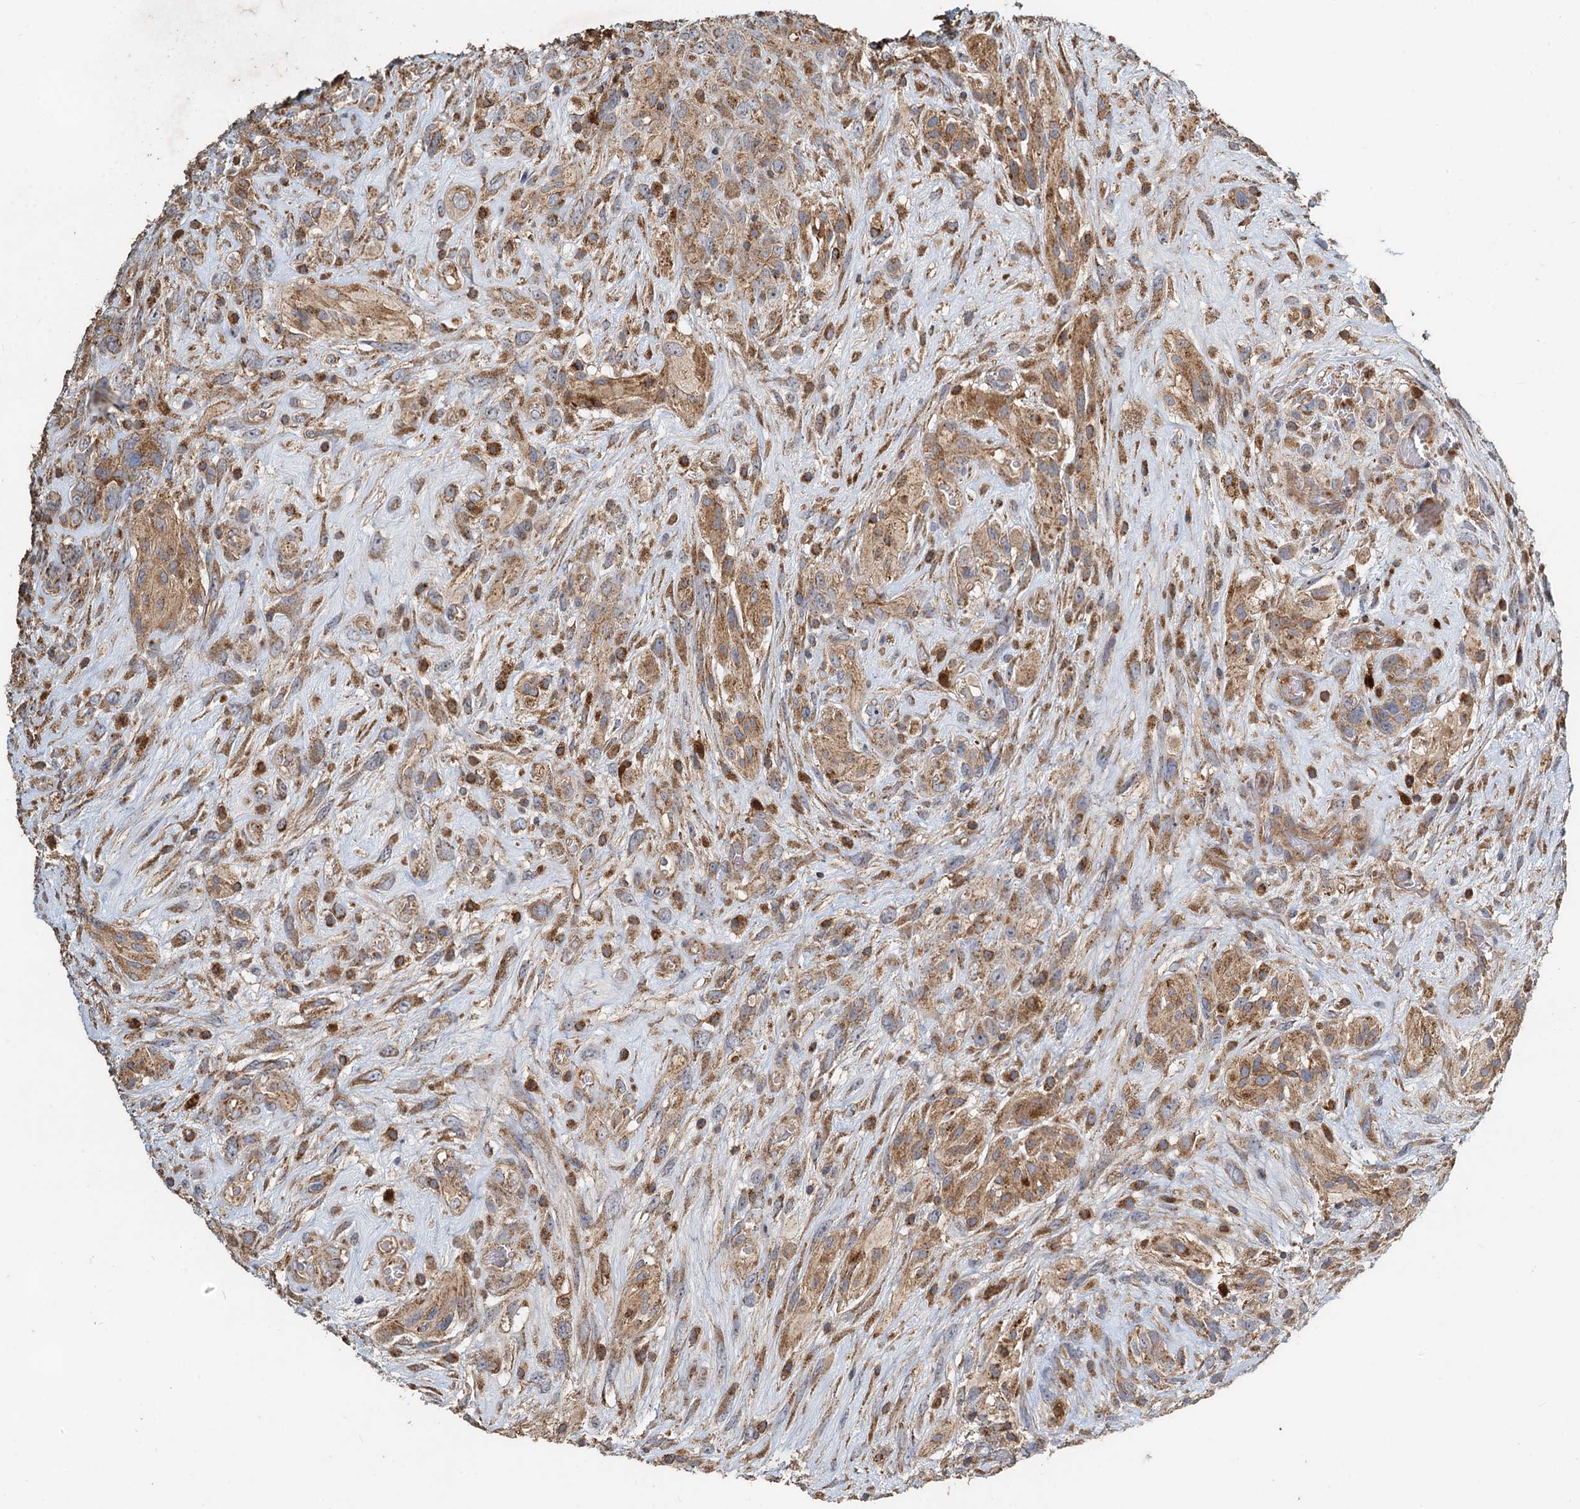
{"staining": {"intensity": "moderate", "quantity": ">75%", "location": "cytoplasmic/membranous"}, "tissue": "glioma", "cell_type": "Tumor cells", "image_type": "cancer", "snomed": [{"axis": "morphology", "description": "Glioma, malignant, High grade"}, {"axis": "topography", "description": "Brain"}], "caption": "Malignant glioma (high-grade) was stained to show a protein in brown. There is medium levels of moderate cytoplasmic/membranous positivity in about >75% of tumor cells.", "gene": "SDS", "patient": {"sex": "male", "age": 61}}